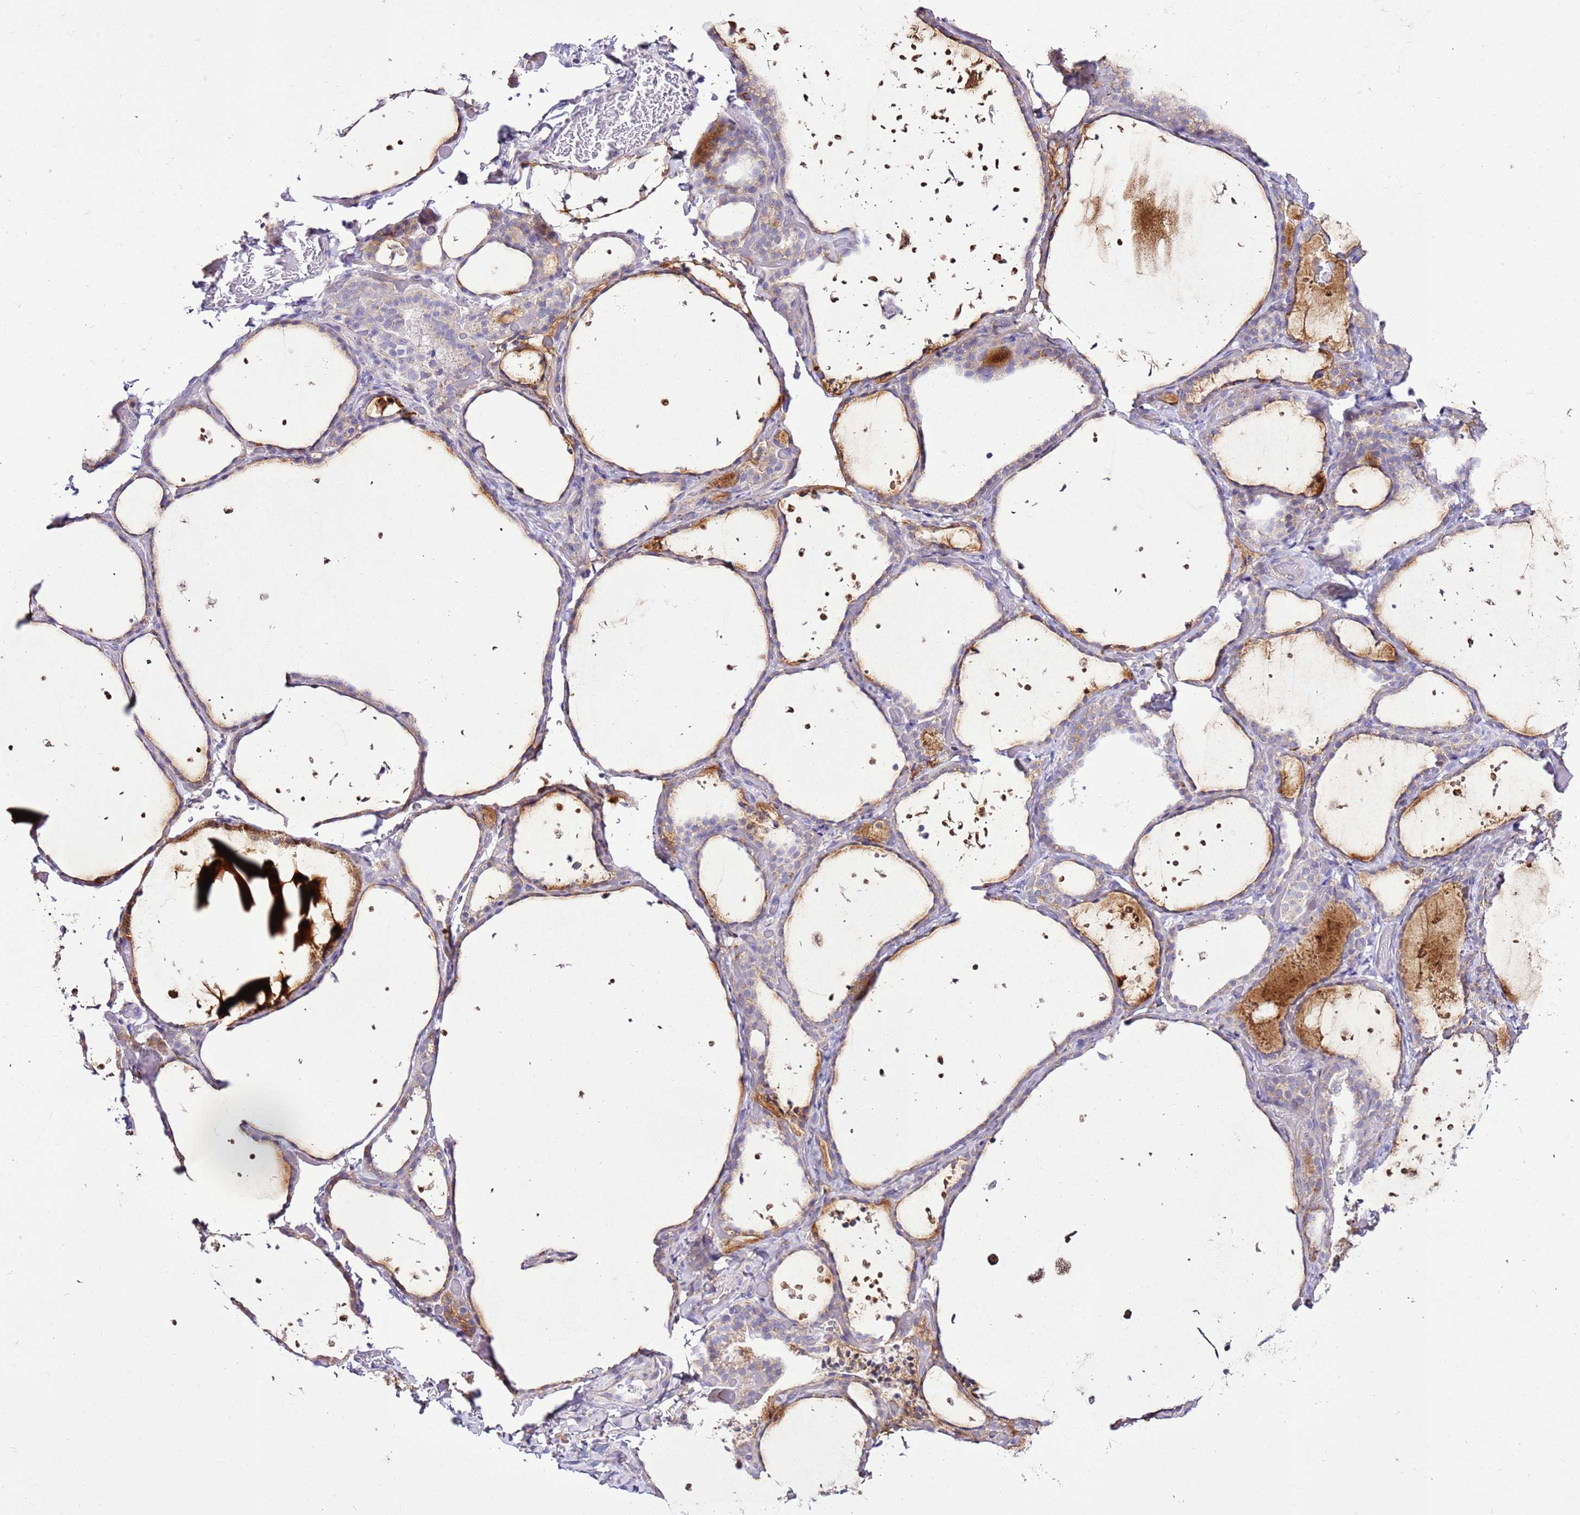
{"staining": {"intensity": "negative", "quantity": "none", "location": "none"}, "tissue": "thyroid gland", "cell_type": "Glandular cells", "image_type": "normal", "snomed": [{"axis": "morphology", "description": "Normal tissue, NOS"}, {"axis": "topography", "description": "Thyroid gland"}], "caption": "Protein analysis of unremarkable thyroid gland reveals no significant staining in glandular cells.", "gene": "SLC38A5", "patient": {"sex": "female", "age": 44}}